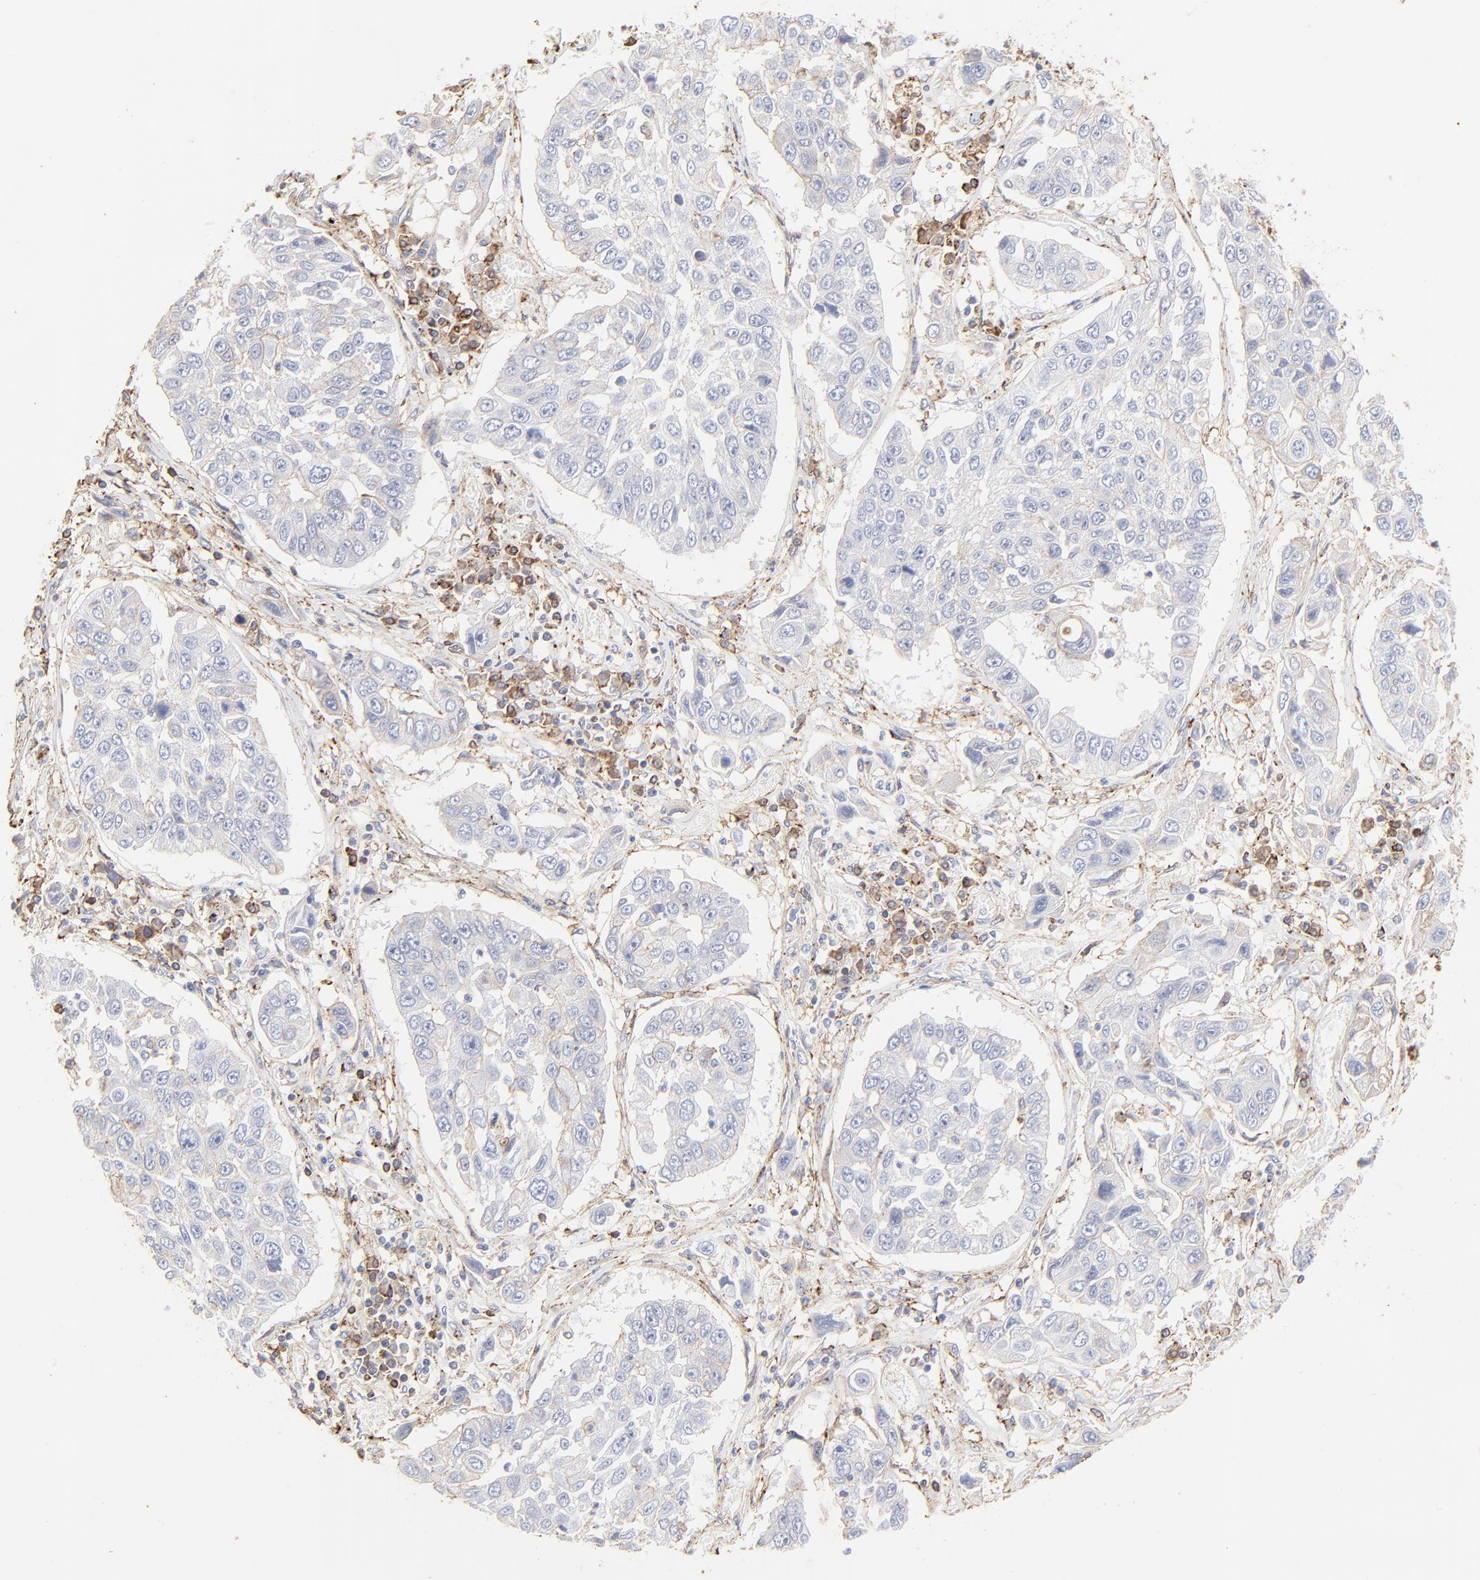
{"staining": {"intensity": "negative", "quantity": "none", "location": "none"}, "tissue": "lung cancer", "cell_type": "Tumor cells", "image_type": "cancer", "snomed": [{"axis": "morphology", "description": "Squamous cell carcinoma, NOS"}, {"axis": "topography", "description": "Lung"}], "caption": "Immunohistochemical staining of human lung squamous cell carcinoma demonstrates no significant staining in tumor cells.", "gene": "ANXA6", "patient": {"sex": "male", "age": 71}}